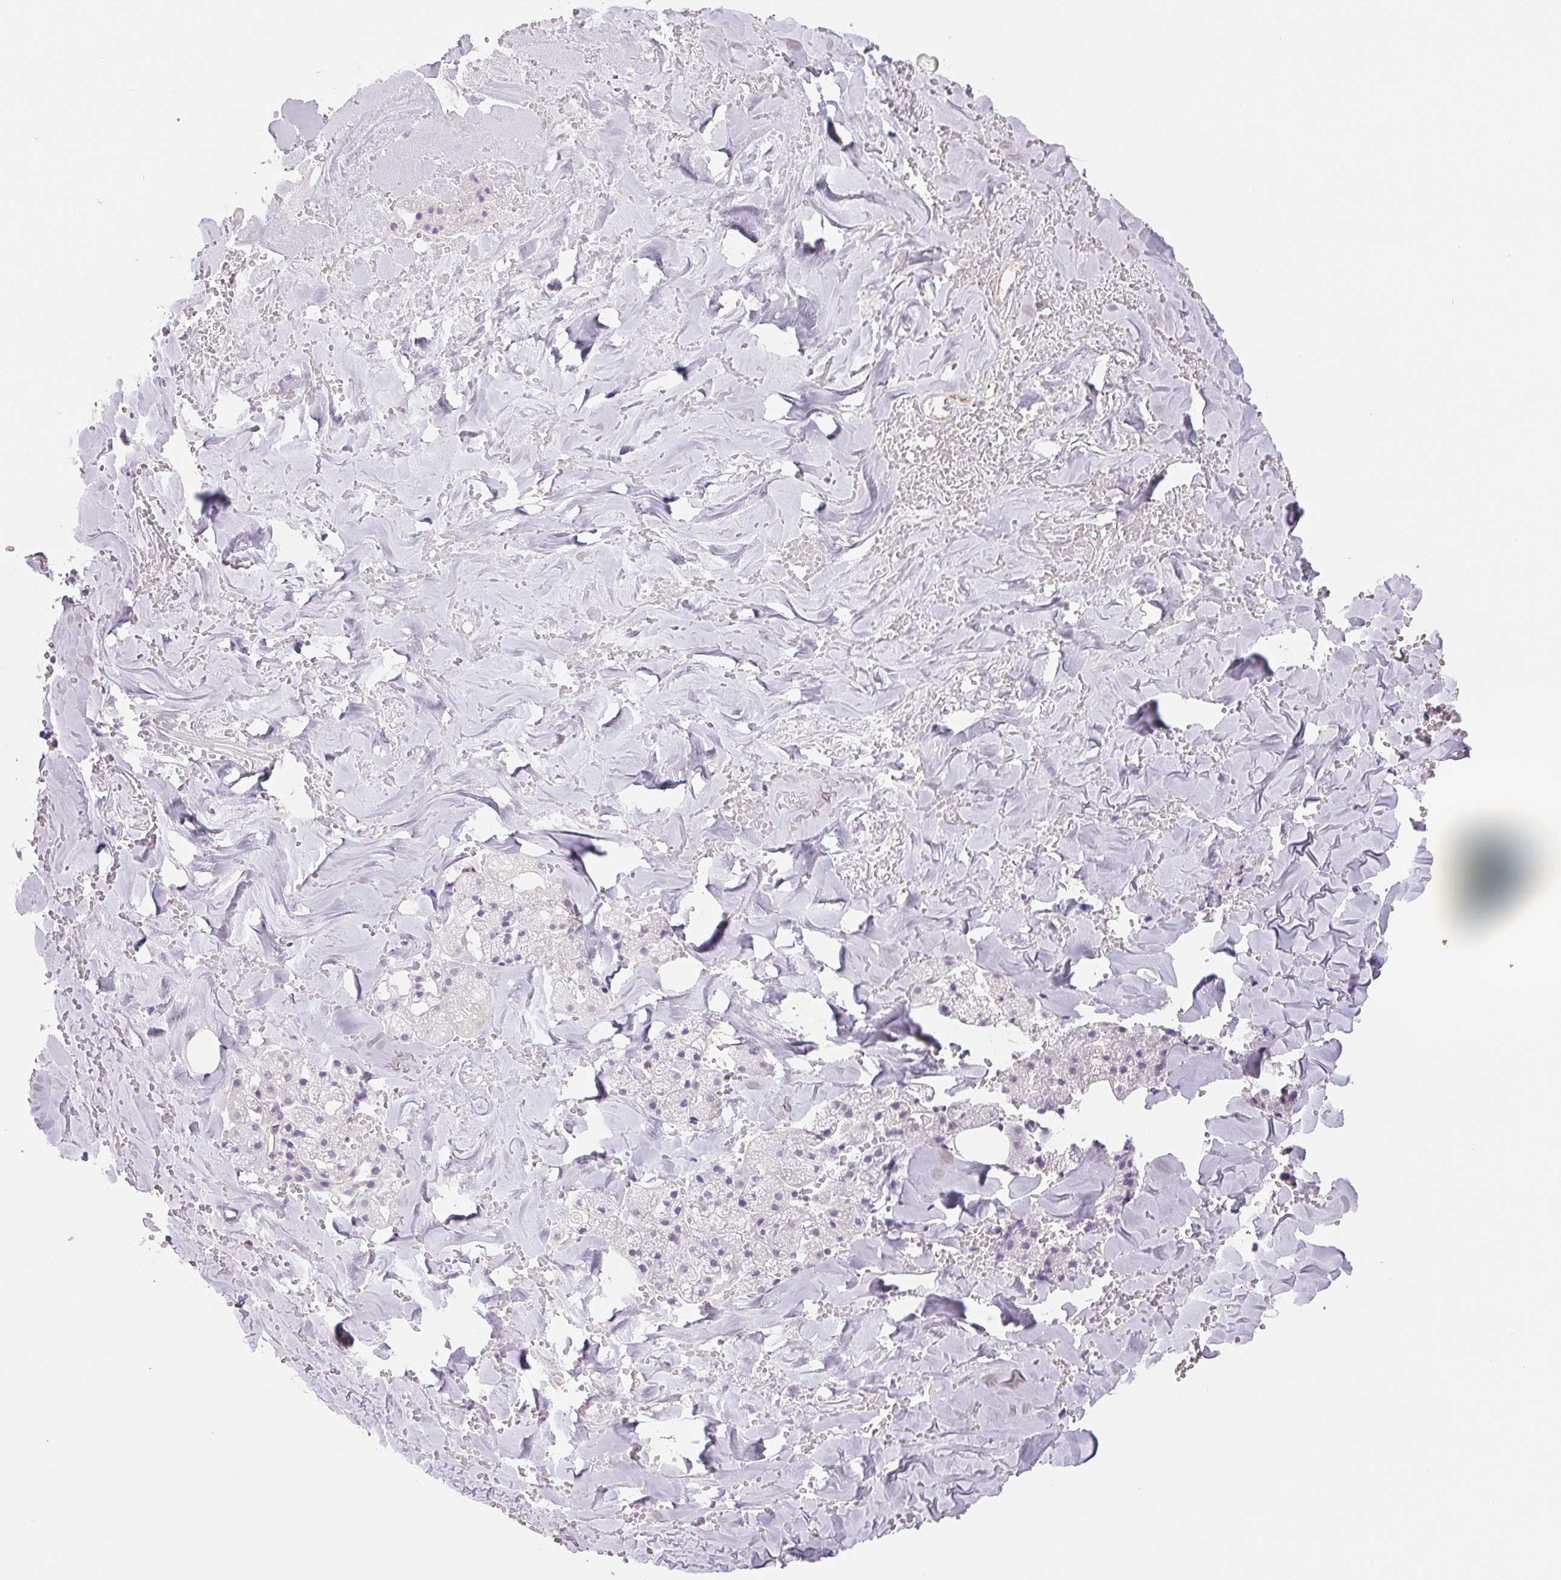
{"staining": {"intensity": "weak", "quantity": "<25%", "location": "cytoplasmic/membranous"}, "tissue": "salivary gland", "cell_type": "Glandular cells", "image_type": "normal", "snomed": [{"axis": "morphology", "description": "Normal tissue, NOS"}, {"axis": "topography", "description": "Salivary gland"}, {"axis": "topography", "description": "Peripheral nerve tissue"}], "caption": "Salivary gland was stained to show a protein in brown. There is no significant positivity in glandular cells.", "gene": "FKBP10", "patient": {"sex": "male", "age": 38}}